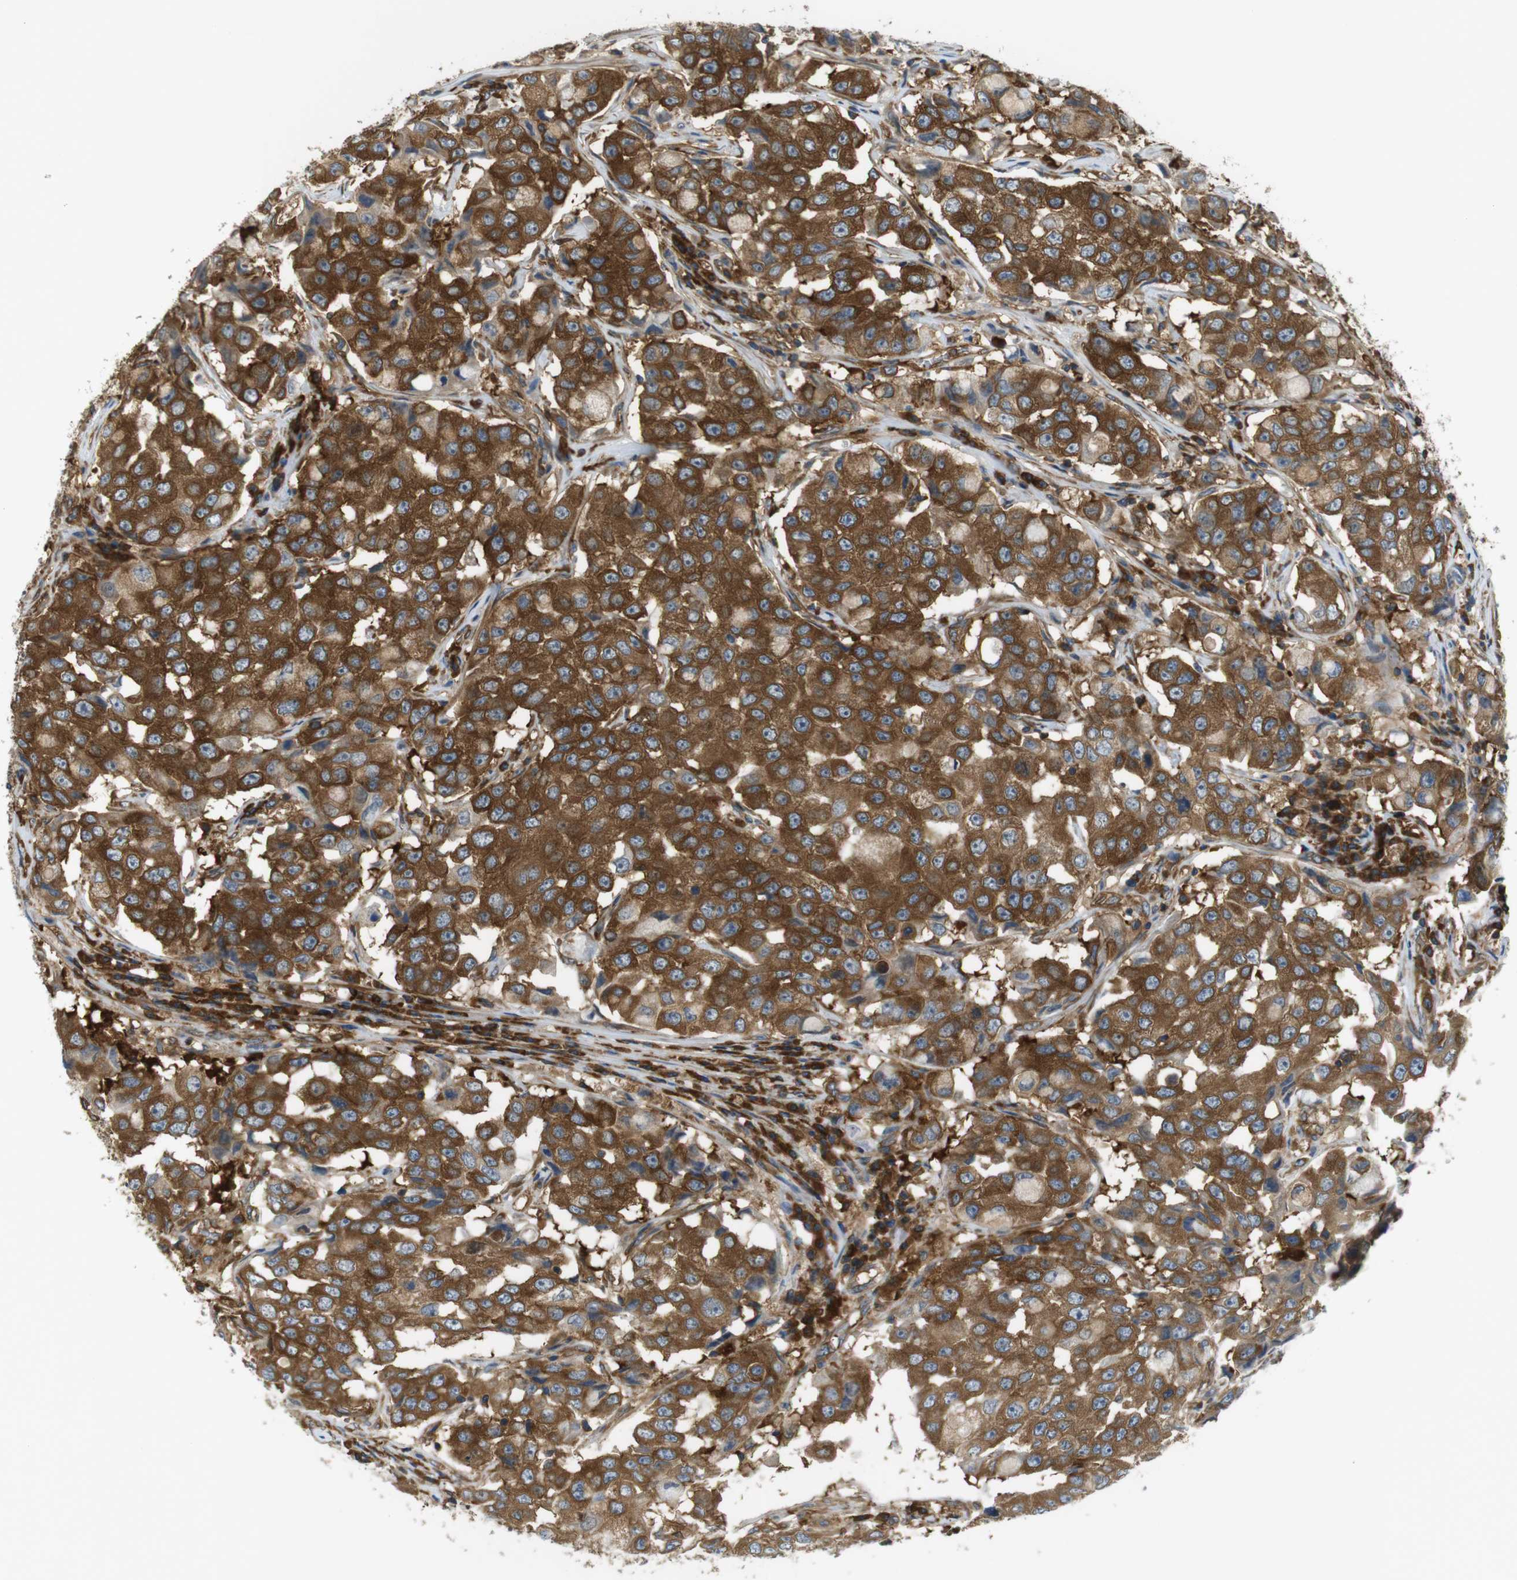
{"staining": {"intensity": "moderate", "quantity": ">75%", "location": "cytoplasmic/membranous"}, "tissue": "breast cancer", "cell_type": "Tumor cells", "image_type": "cancer", "snomed": [{"axis": "morphology", "description": "Duct carcinoma"}, {"axis": "topography", "description": "Breast"}], "caption": "Breast cancer (intraductal carcinoma) stained with IHC exhibits moderate cytoplasmic/membranous staining in about >75% of tumor cells.", "gene": "TSC1", "patient": {"sex": "female", "age": 27}}